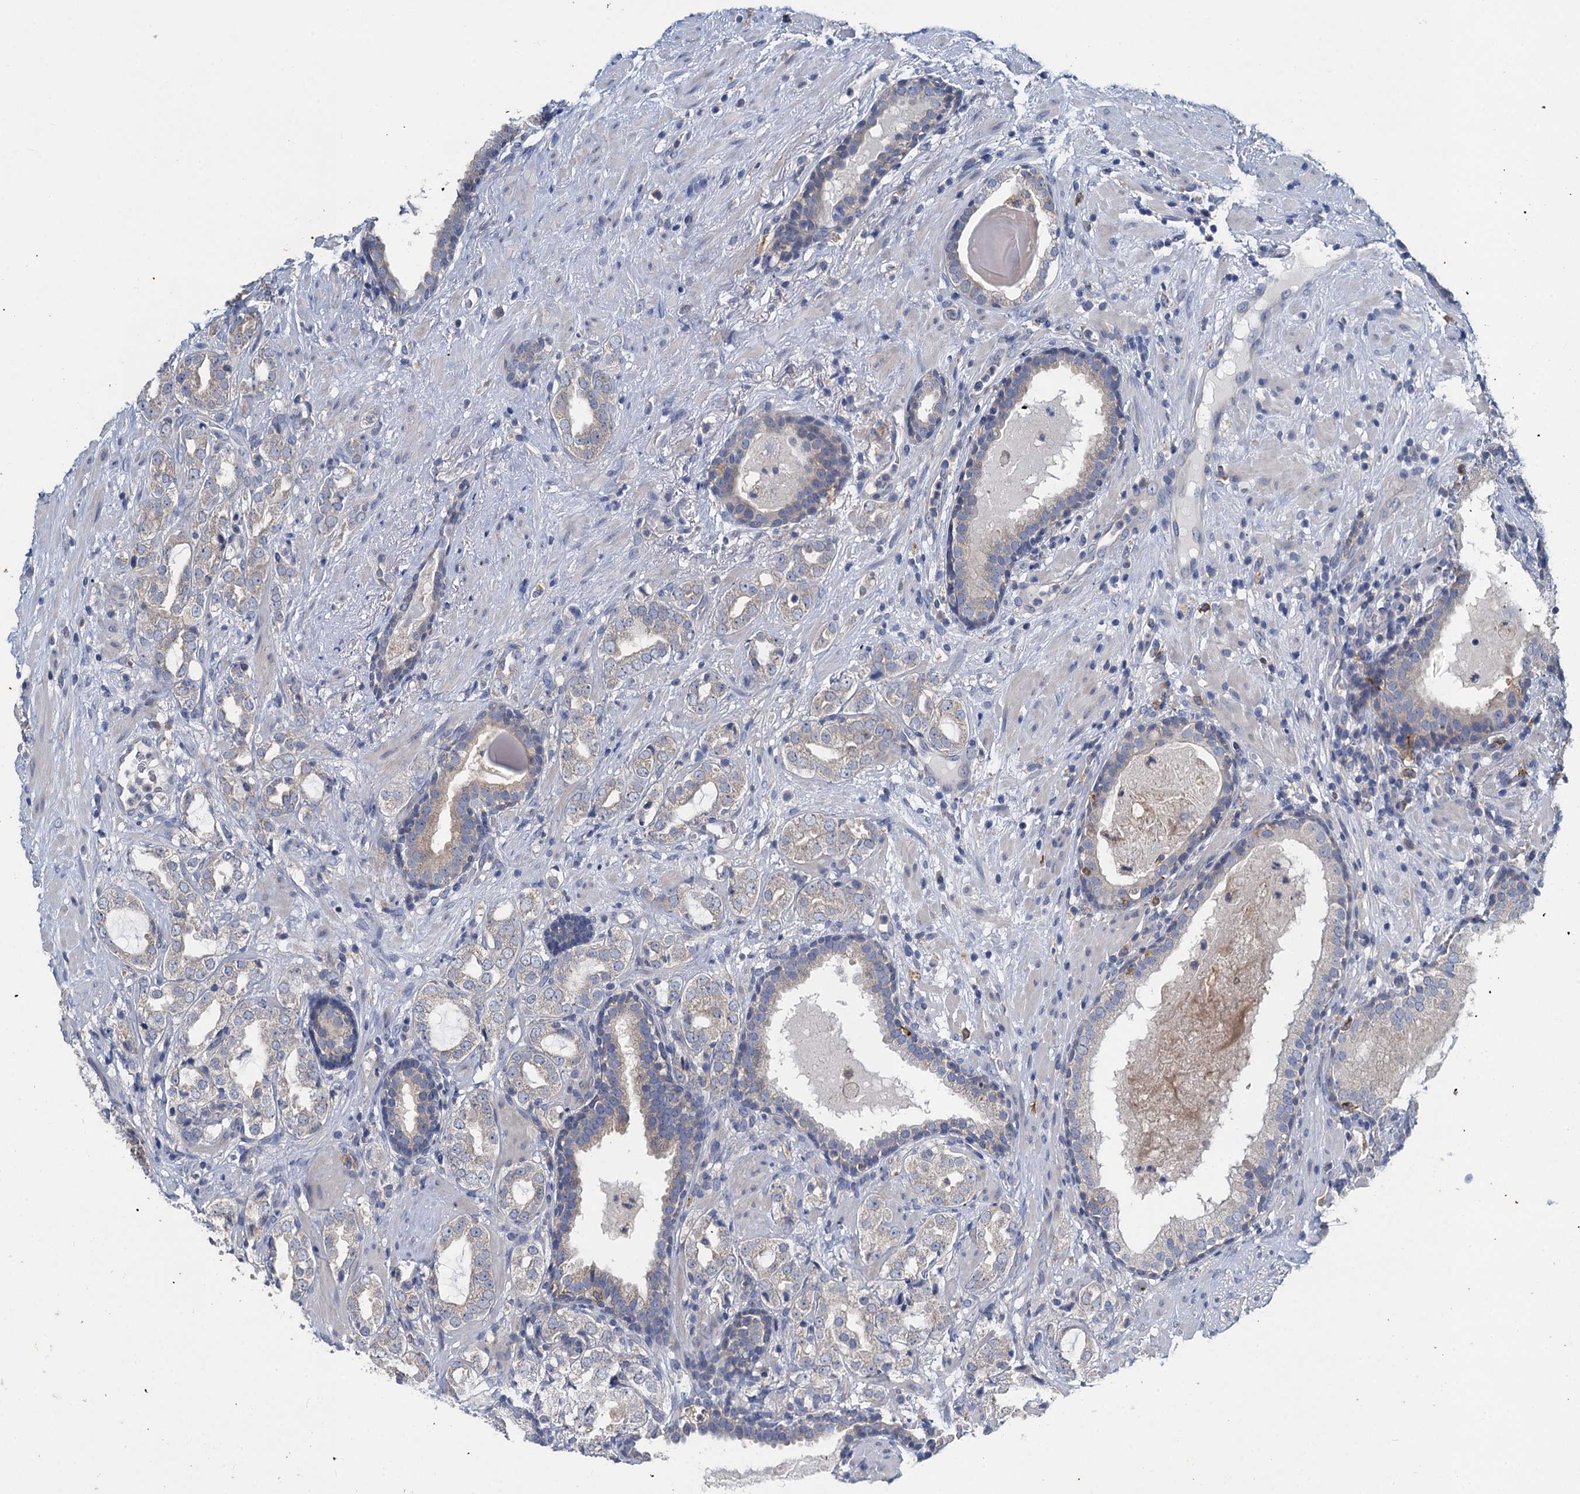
{"staining": {"intensity": "weak", "quantity": "<25%", "location": "cytoplasmic/membranous"}, "tissue": "prostate cancer", "cell_type": "Tumor cells", "image_type": "cancer", "snomed": [{"axis": "morphology", "description": "Adenocarcinoma, High grade"}, {"axis": "topography", "description": "Prostate"}], "caption": "Immunohistochemistry (IHC) image of prostate adenocarcinoma (high-grade) stained for a protein (brown), which demonstrates no staining in tumor cells. The staining was performed using DAB (3,3'-diaminobenzidine) to visualize the protein expression in brown, while the nuclei were stained in blue with hematoxylin (Magnification: 20x).", "gene": "SNAP29", "patient": {"sex": "male", "age": 64}}